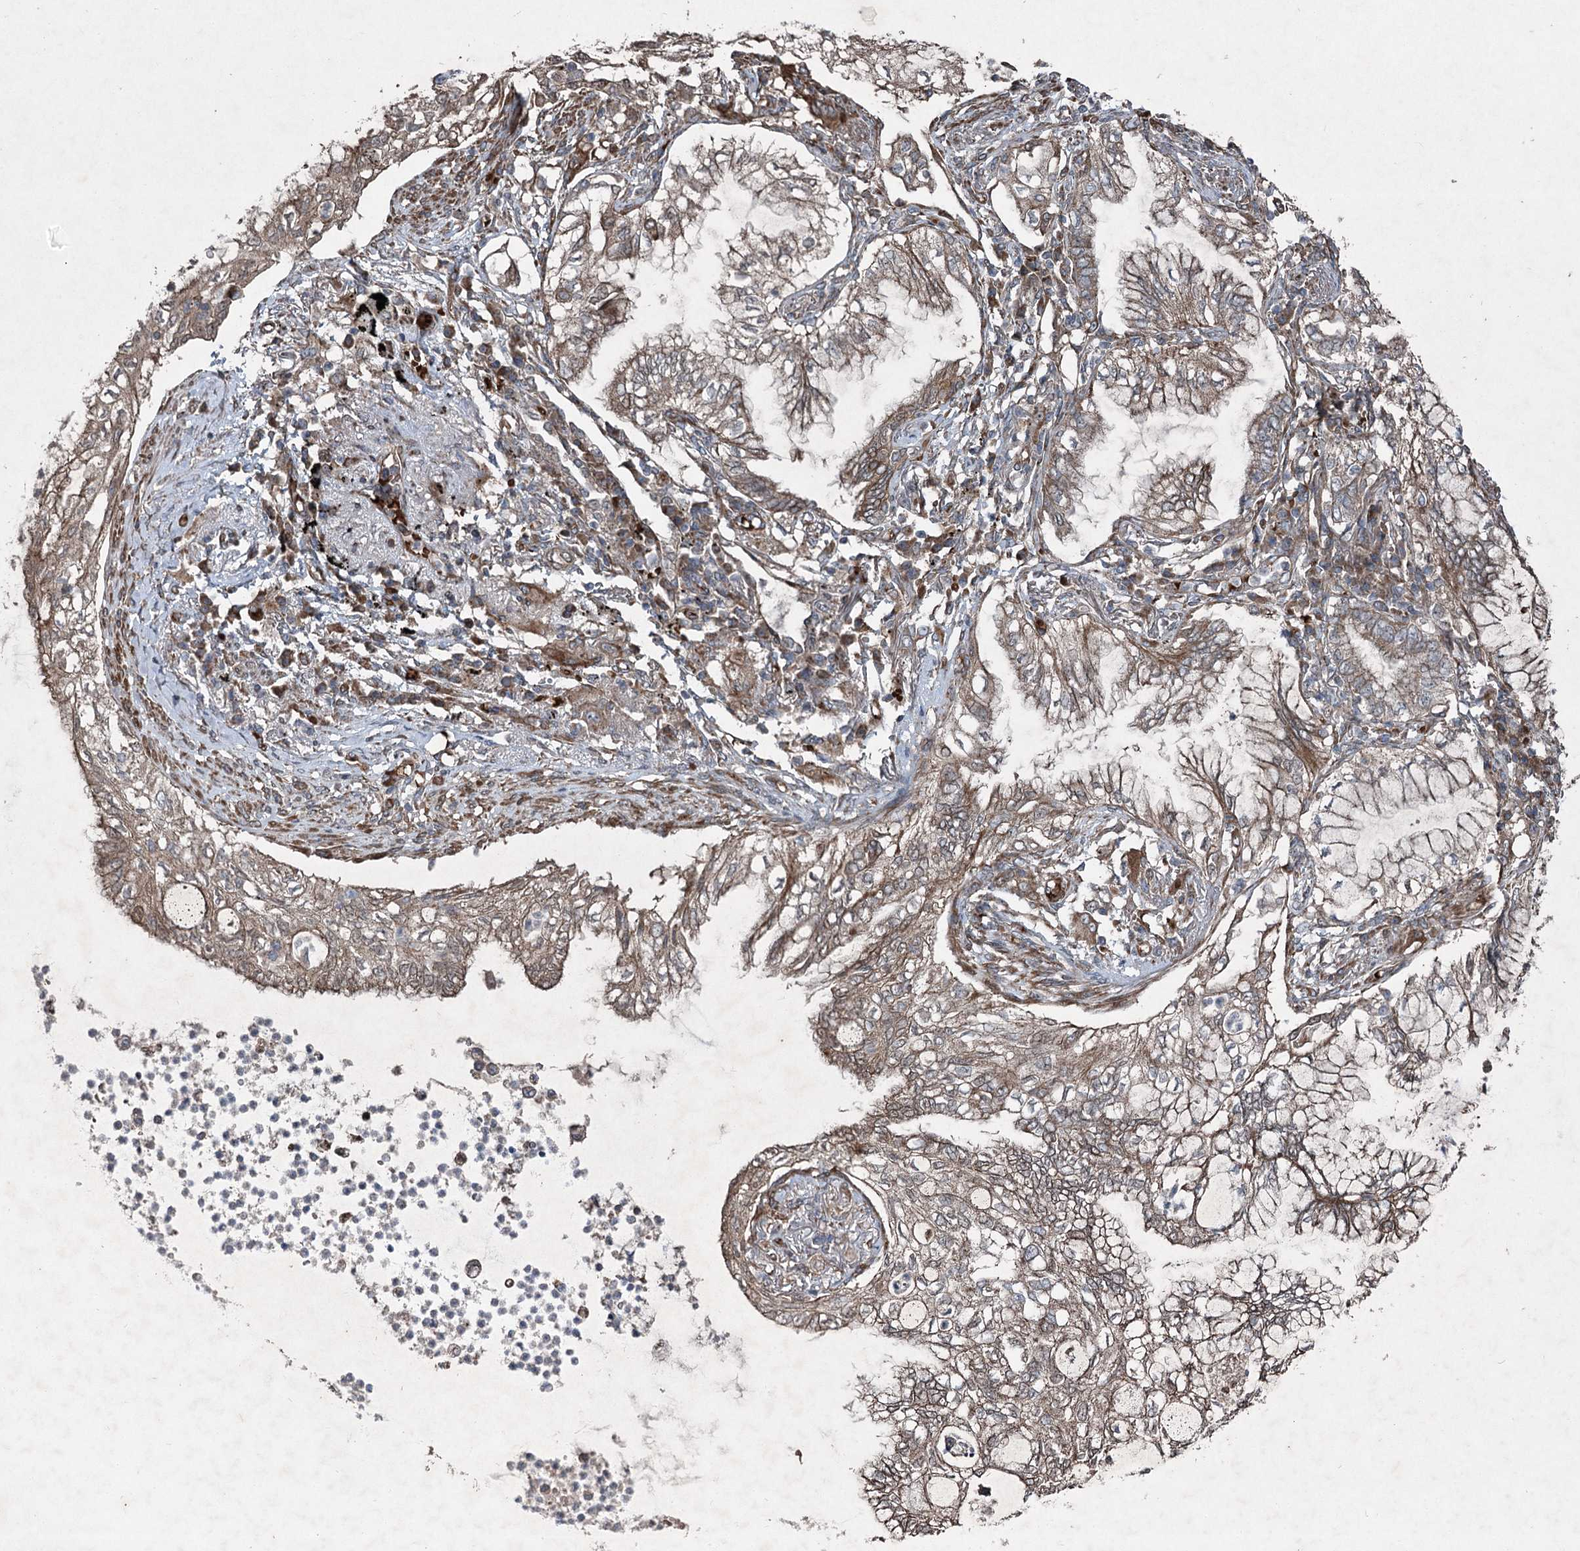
{"staining": {"intensity": "moderate", "quantity": ">75%", "location": "cytoplasmic/membranous"}, "tissue": "lung cancer", "cell_type": "Tumor cells", "image_type": "cancer", "snomed": [{"axis": "morphology", "description": "Adenocarcinoma, NOS"}, {"axis": "topography", "description": "Lung"}], "caption": "Human lung cancer (adenocarcinoma) stained for a protein (brown) exhibits moderate cytoplasmic/membranous positive expression in approximately >75% of tumor cells.", "gene": "SERINC5", "patient": {"sex": "female", "age": 70}}